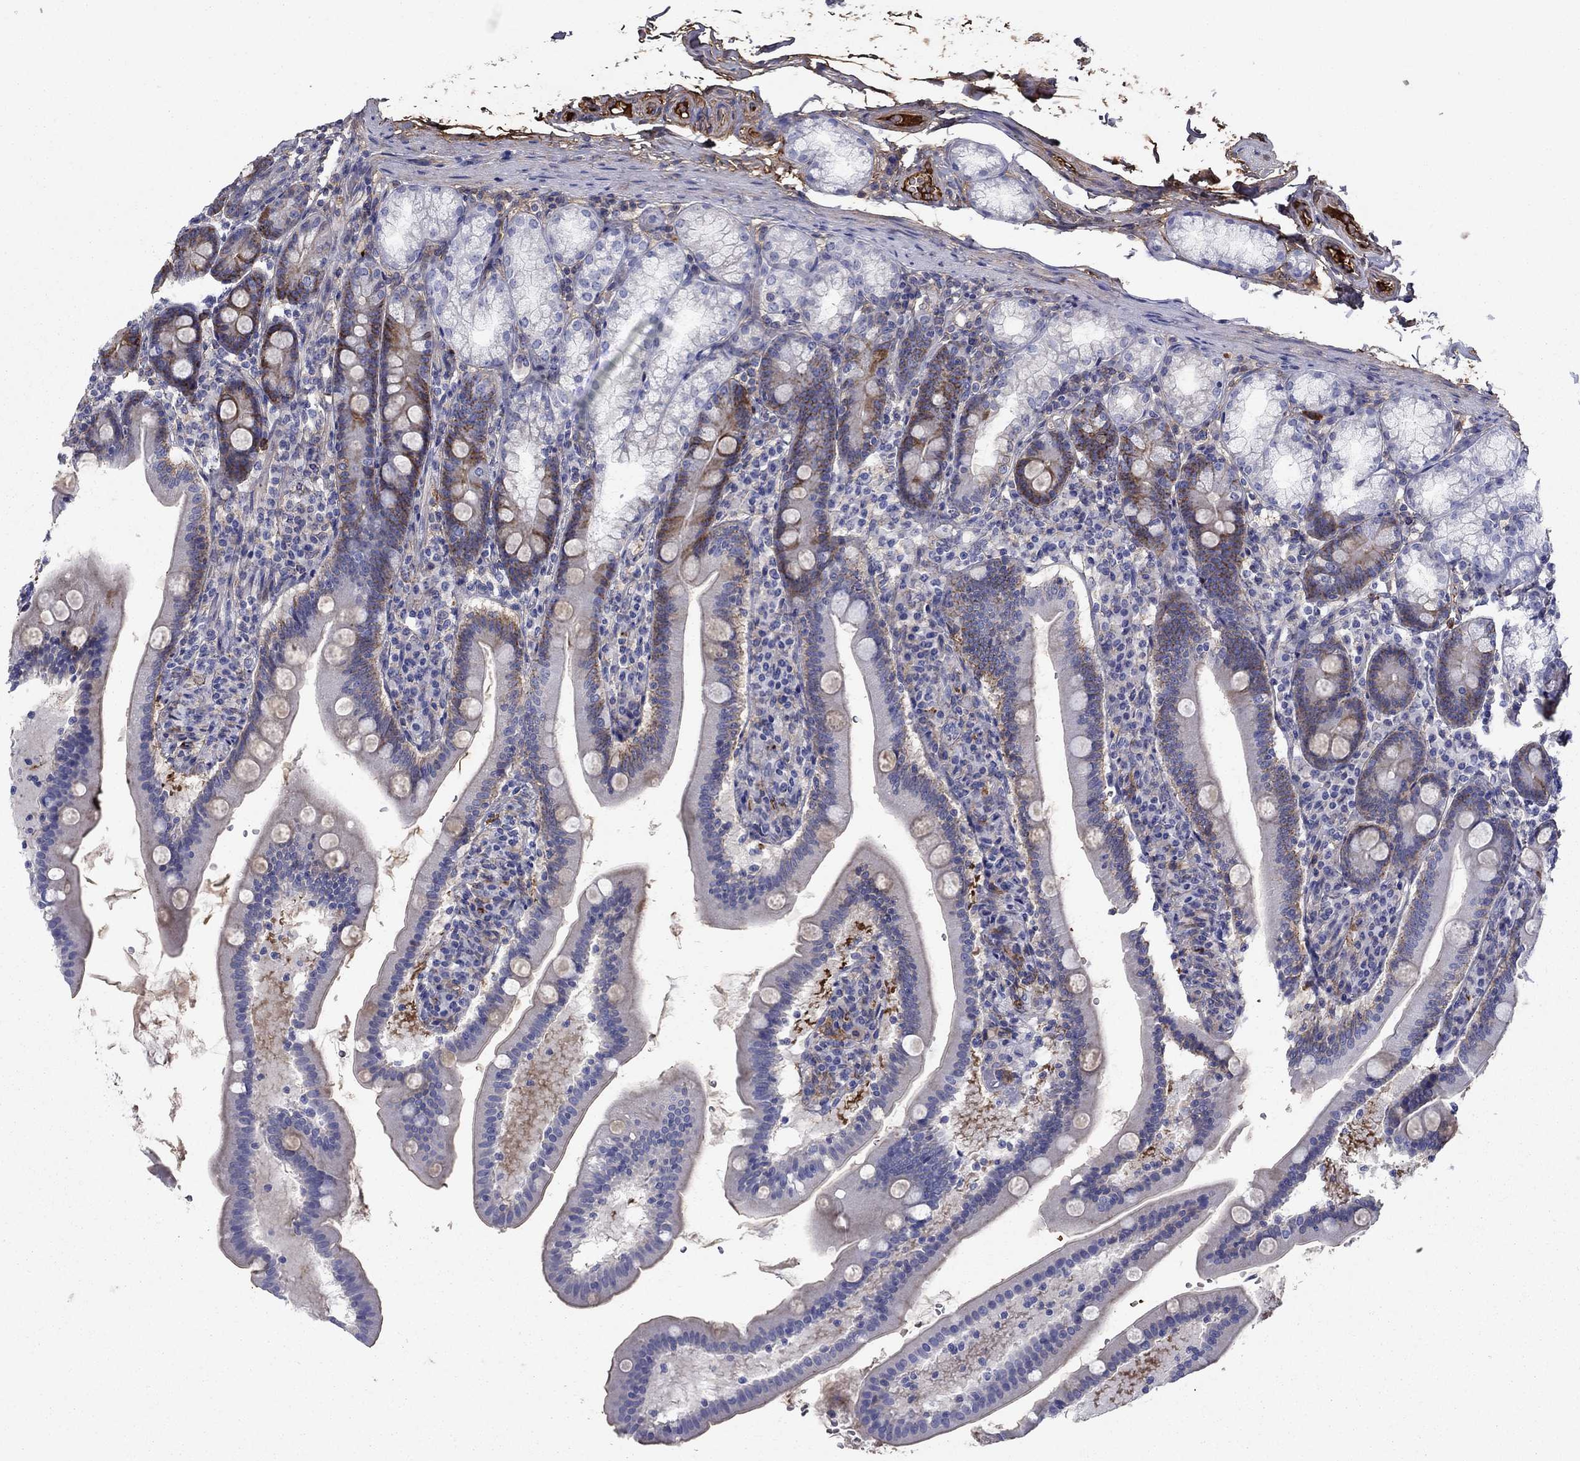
{"staining": {"intensity": "moderate", "quantity": "<25%", "location": "cytoplasmic/membranous"}, "tissue": "duodenum", "cell_type": "Glandular cells", "image_type": "normal", "snomed": [{"axis": "morphology", "description": "Normal tissue, NOS"}, {"axis": "topography", "description": "Duodenum"}], "caption": "Immunohistochemical staining of benign human duodenum reveals low levels of moderate cytoplasmic/membranous staining in about <25% of glandular cells. (IHC, brightfield microscopy, high magnification).", "gene": "HPX", "patient": {"sex": "female", "age": 67}}